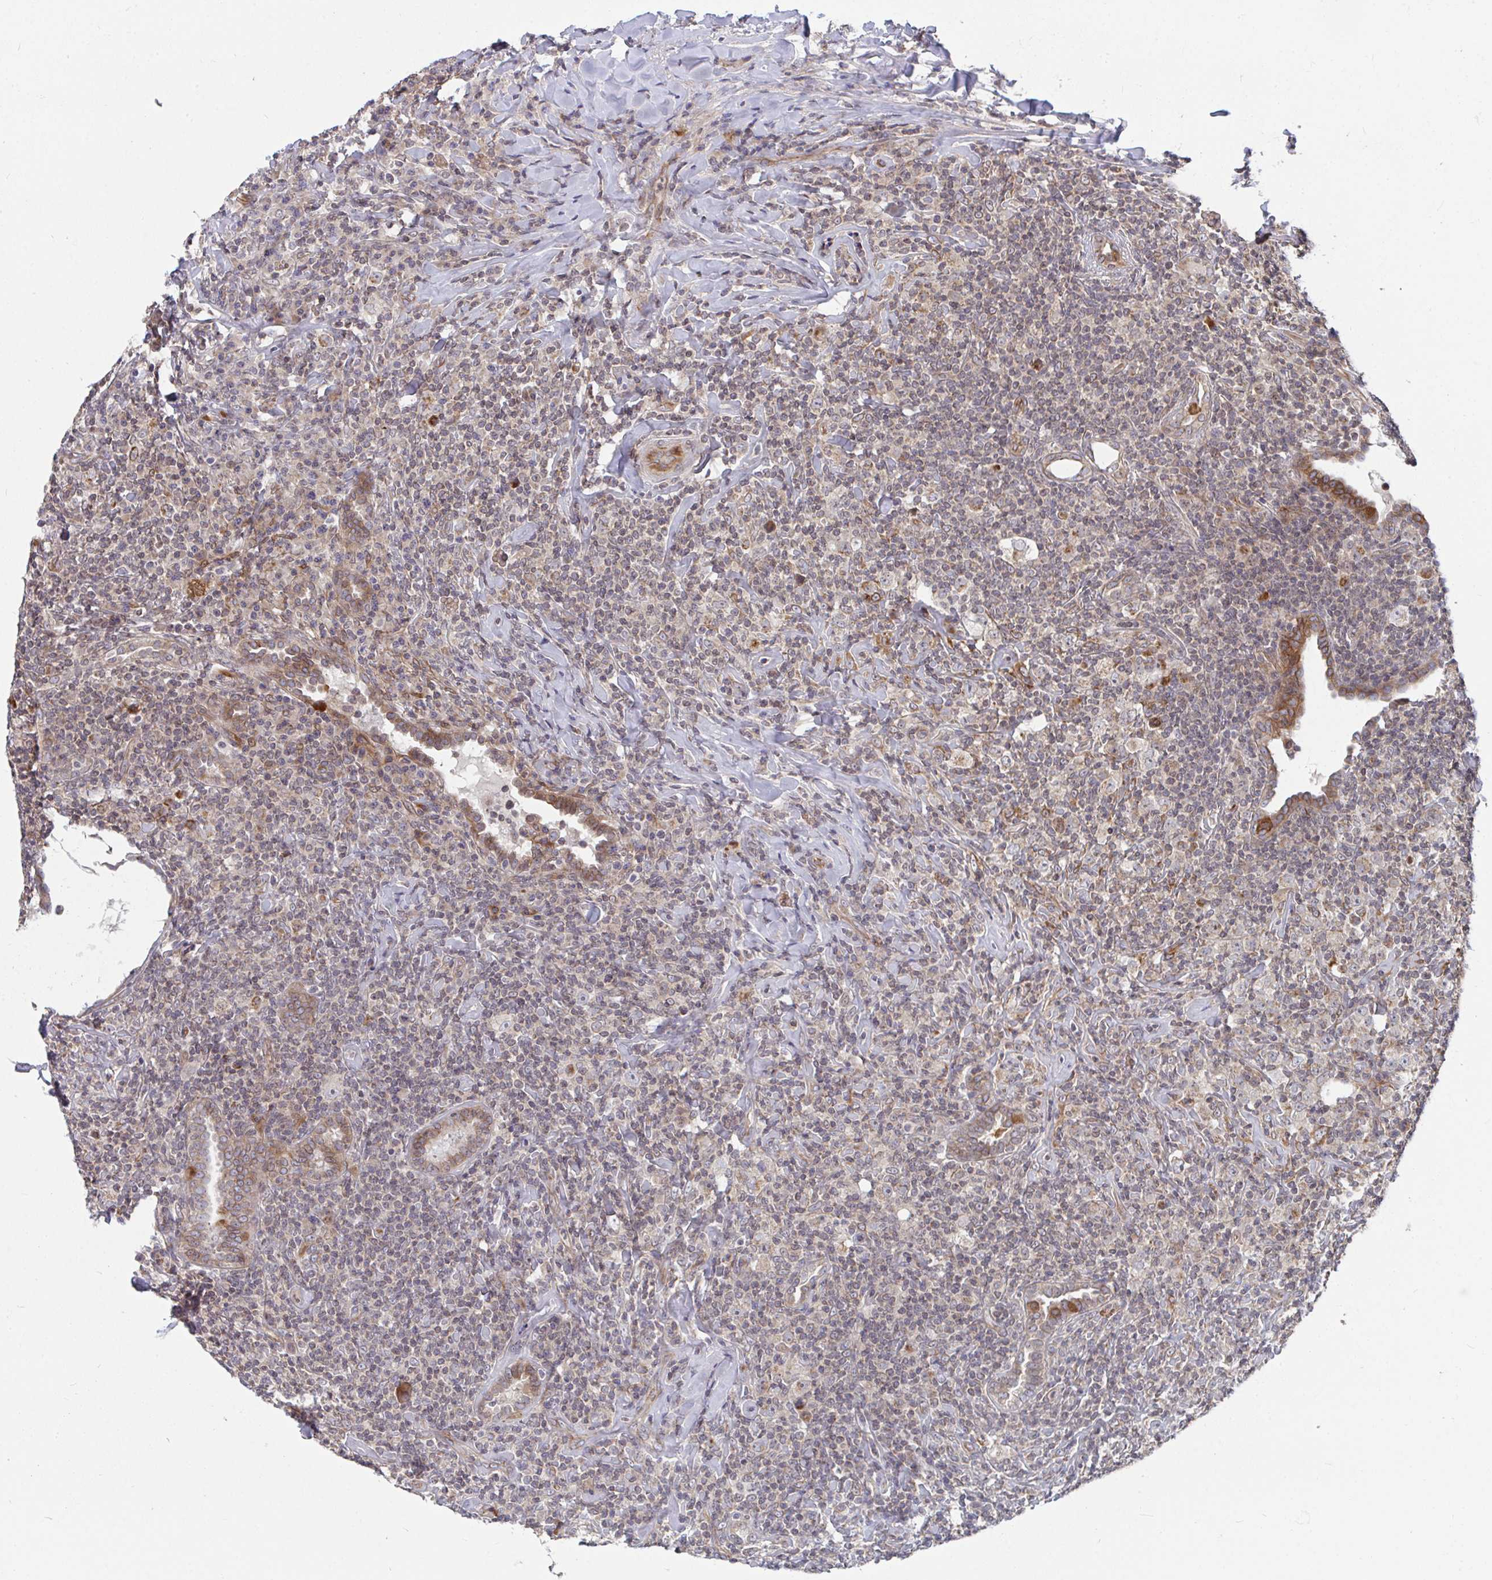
{"staining": {"intensity": "weak", "quantity": "<25%", "location": "cytoplasmic/membranous"}, "tissue": "lymphoma", "cell_type": "Tumor cells", "image_type": "cancer", "snomed": [{"axis": "morphology", "description": "Hodgkin's disease, NOS"}, {"axis": "topography", "description": "Lung"}], "caption": "Immunohistochemical staining of Hodgkin's disease exhibits no significant staining in tumor cells.", "gene": "EIF1AD", "patient": {"sex": "male", "age": 17}}